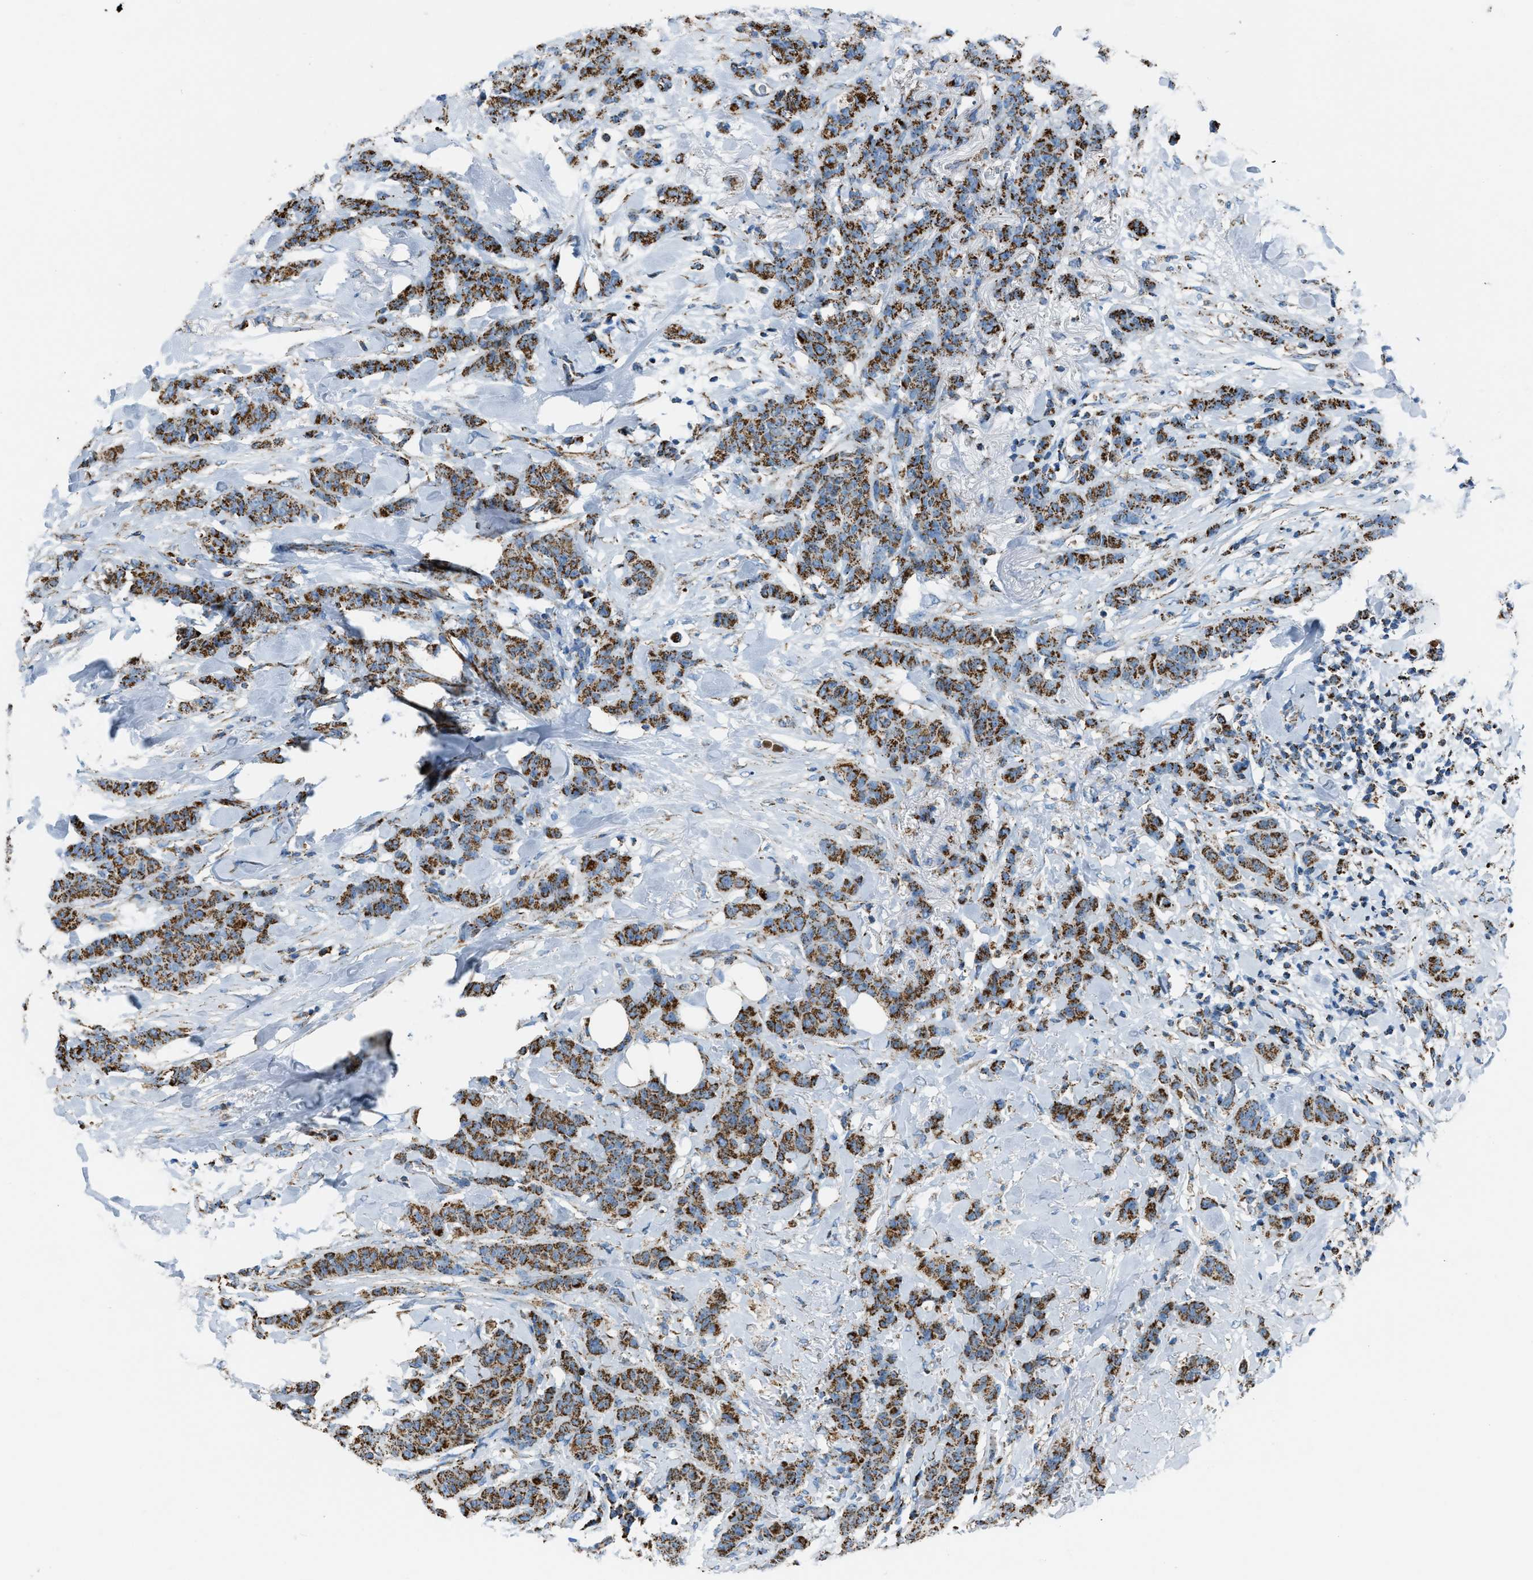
{"staining": {"intensity": "strong", "quantity": ">75%", "location": "cytoplasmic/membranous"}, "tissue": "breast cancer", "cell_type": "Tumor cells", "image_type": "cancer", "snomed": [{"axis": "morphology", "description": "Normal tissue, NOS"}, {"axis": "morphology", "description": "Duct carcinoma"}, {"axis": "topography", "description": "Breast"}], "caption": "Infiltrating ductal carcinoma (breast) stained for a protein demonstrates strong cytoplasmic/membranous positivity in tumor cells. The protein is stained brown, and the nuclei are stained in blue (DAB (3,3'-diaminobenzidine) IHC with brightfield microscopy, high magnification).", "gene": "MDH2", "patient": {"sex": "female", "age": 40}}